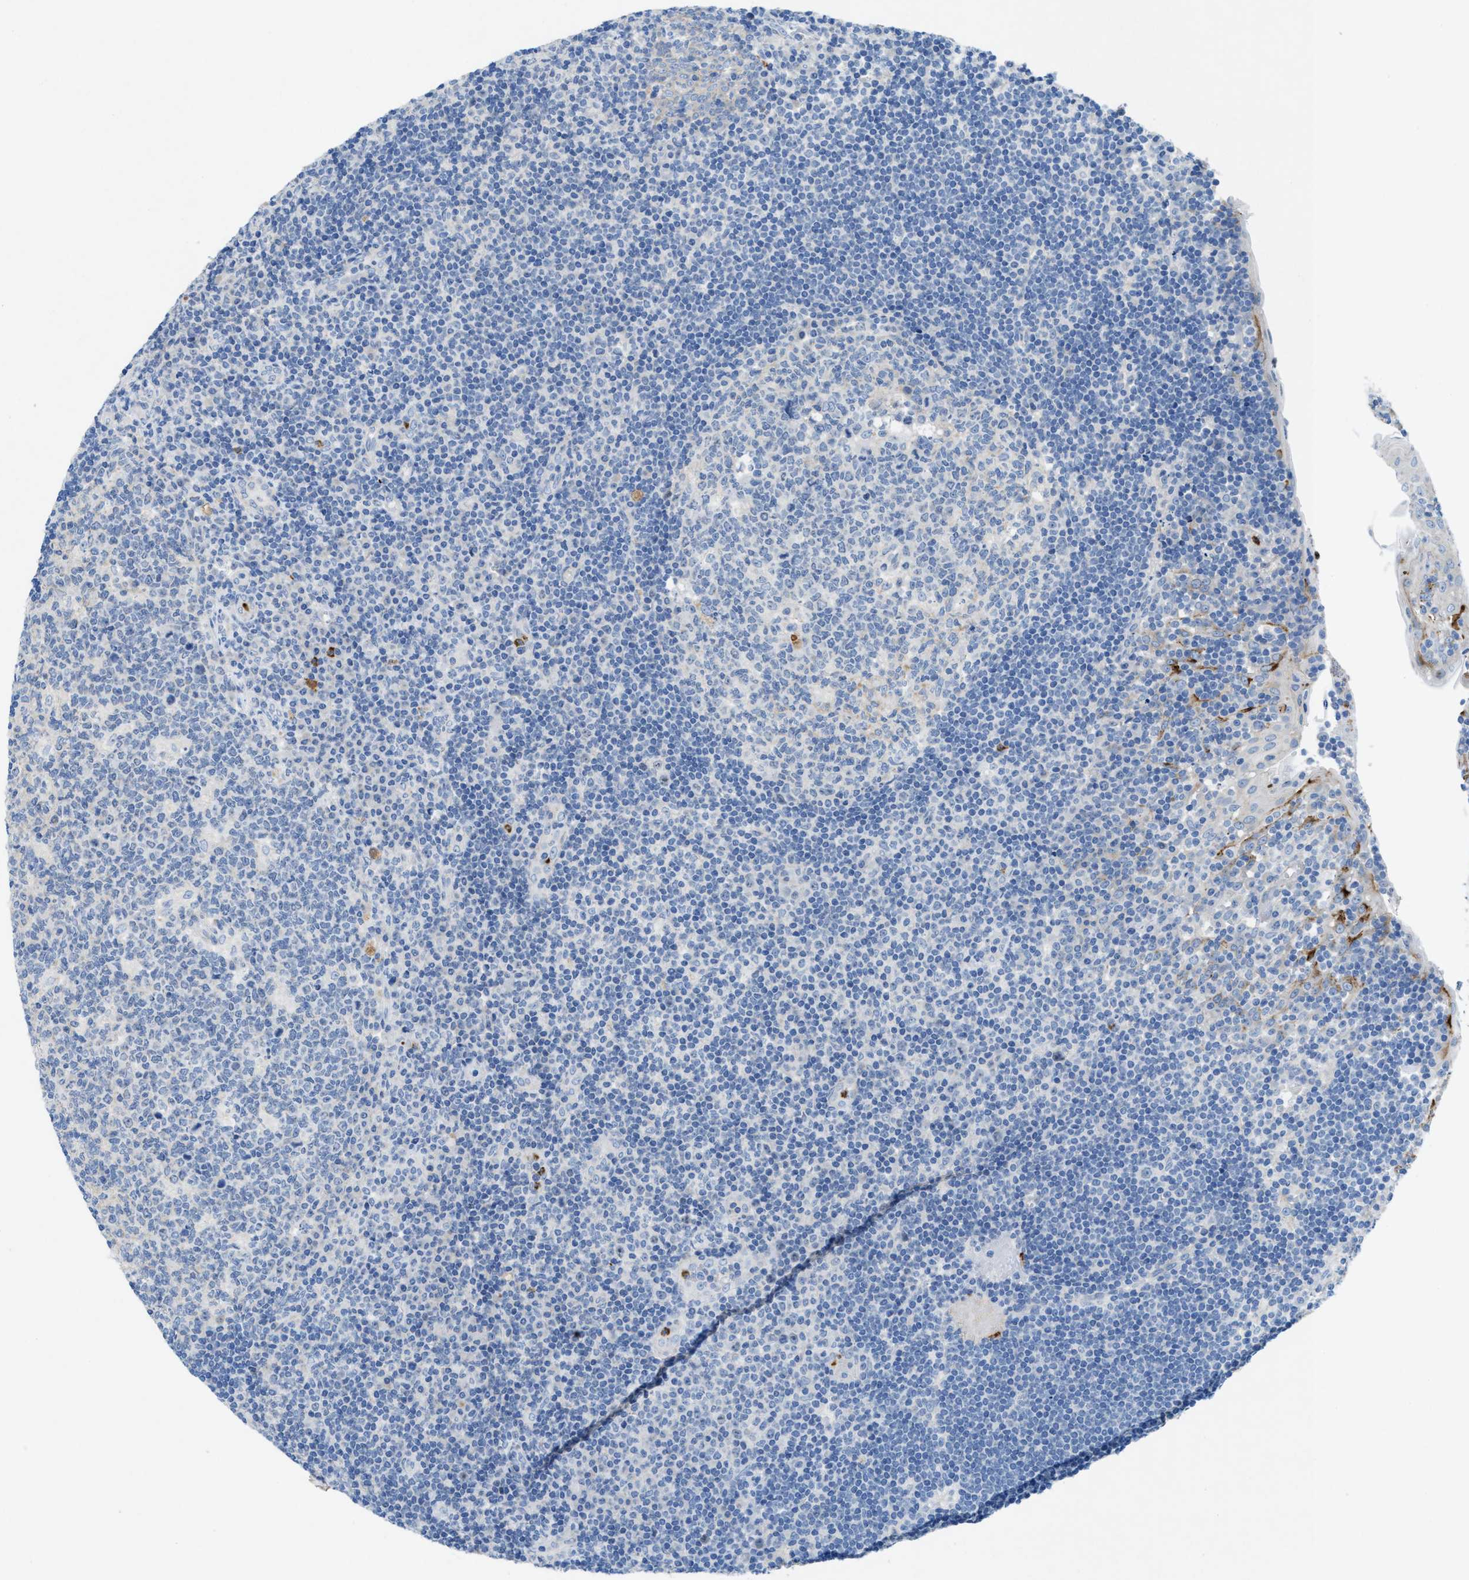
{"staining": {"intensity": "negative", "quantity": "none", "location": "none"}, "tissue": "tonsil", "cell_type": "Germinal center cells", "image_type": "normal", "snomed": [{"axis": "morphology", "description": "Normal tissue, NOS"}, {"axis": "topography", "description": "Tonsil"}], "caption": "Immunohistochemical staining of unremarkable human tonsil exhibits no significant positivity in germinal center cells.", "gene": "CKLF", "patient": {"sex": "female", "age": 40}}